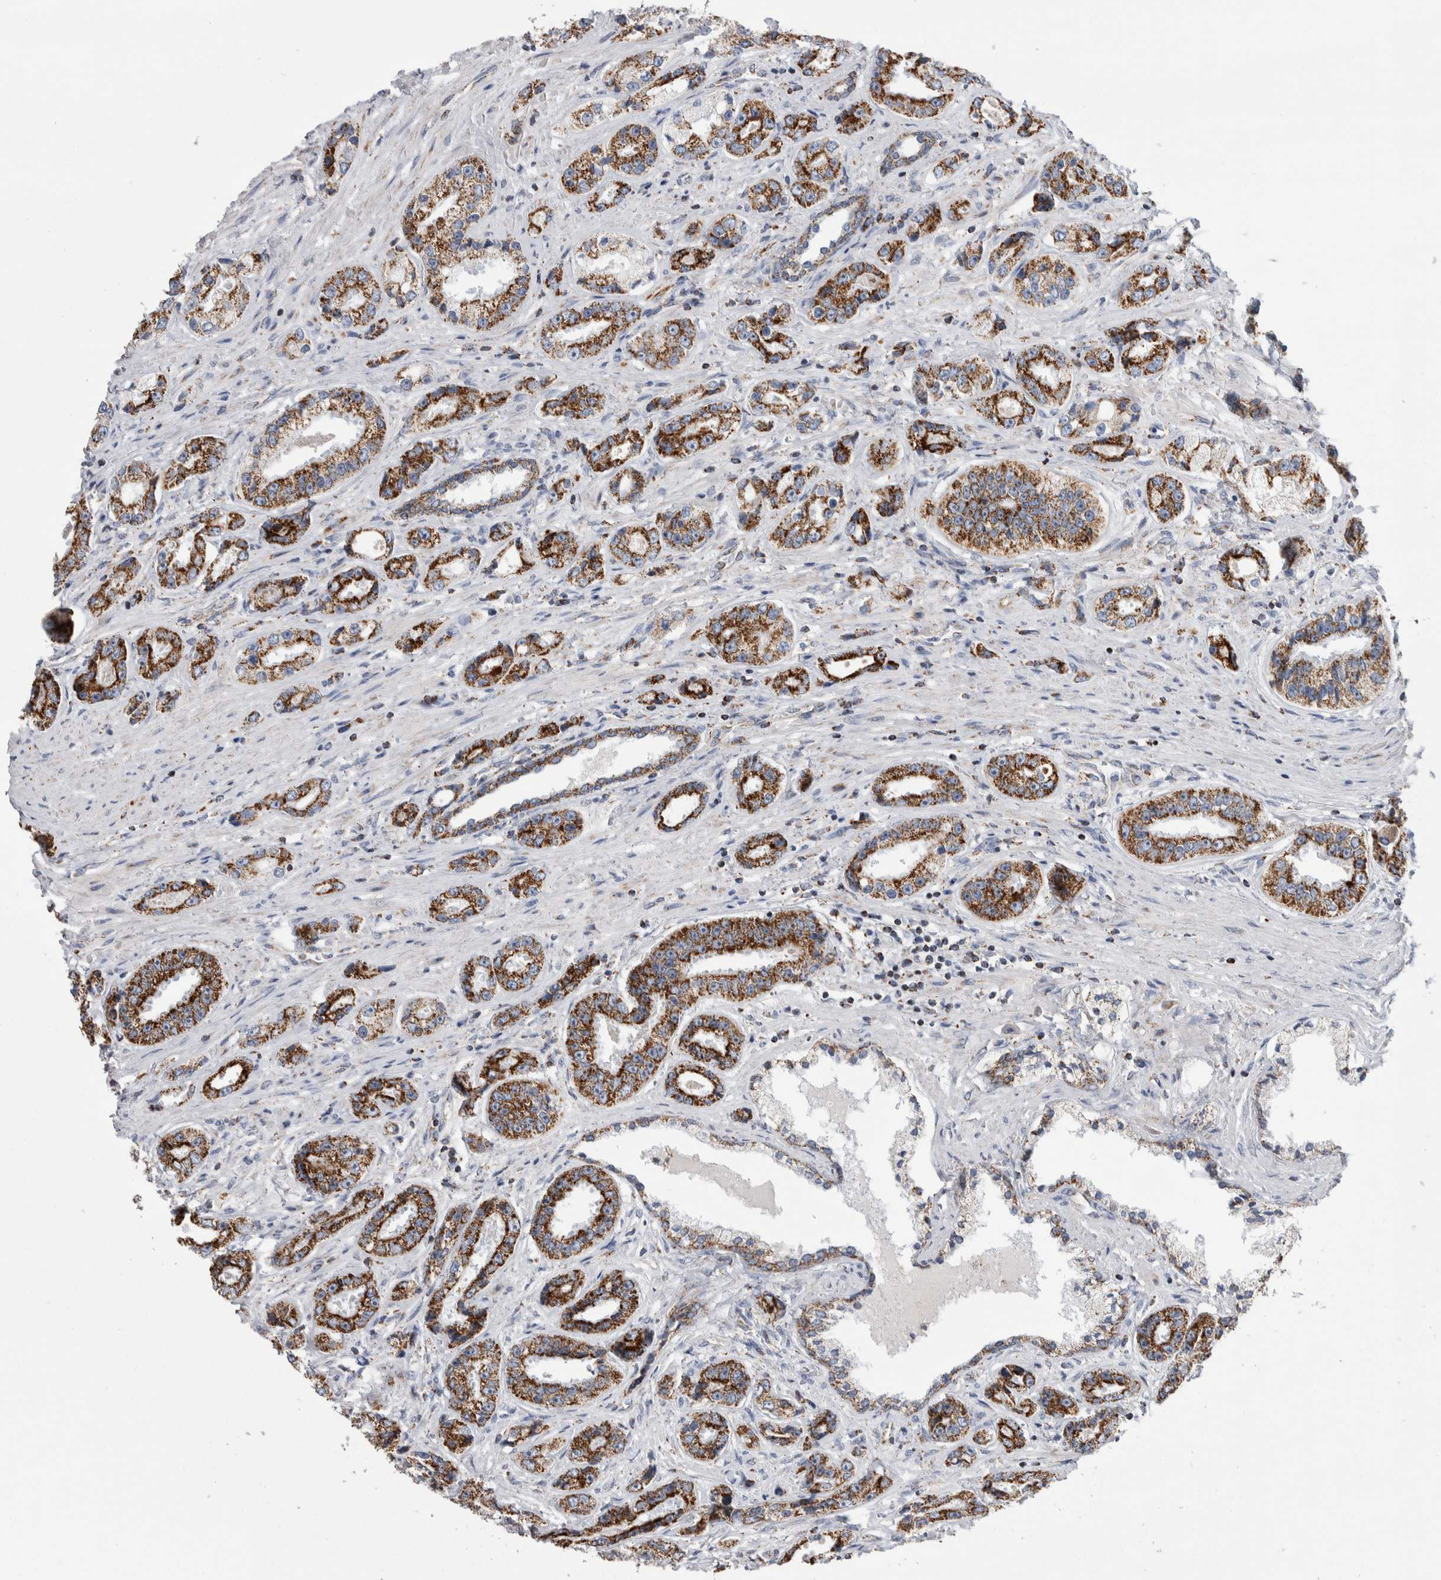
{"staining": {"intensity": "strong", "quantity": ">75%", "location": "cytoplasmic/membranous"}, "tissue": "prostate cancer", "cell_type": "Tumor cells", "image_type": "cancer", "snomed": [{"axis": "morphology", "description": "Adenocarcinoma, High grade"}, {"axis": "topography", "description": "Prostate"}], "caption": "Immunohistochemical staining of human prostate cancer (adenocarcinoma (high-grade)) shows high levels of strong cytoplasmic/membranous protein expression in approximately >75% of tumor cells.", "gene": "ETFA", "patient": {"sex": "male", "age": 61}}